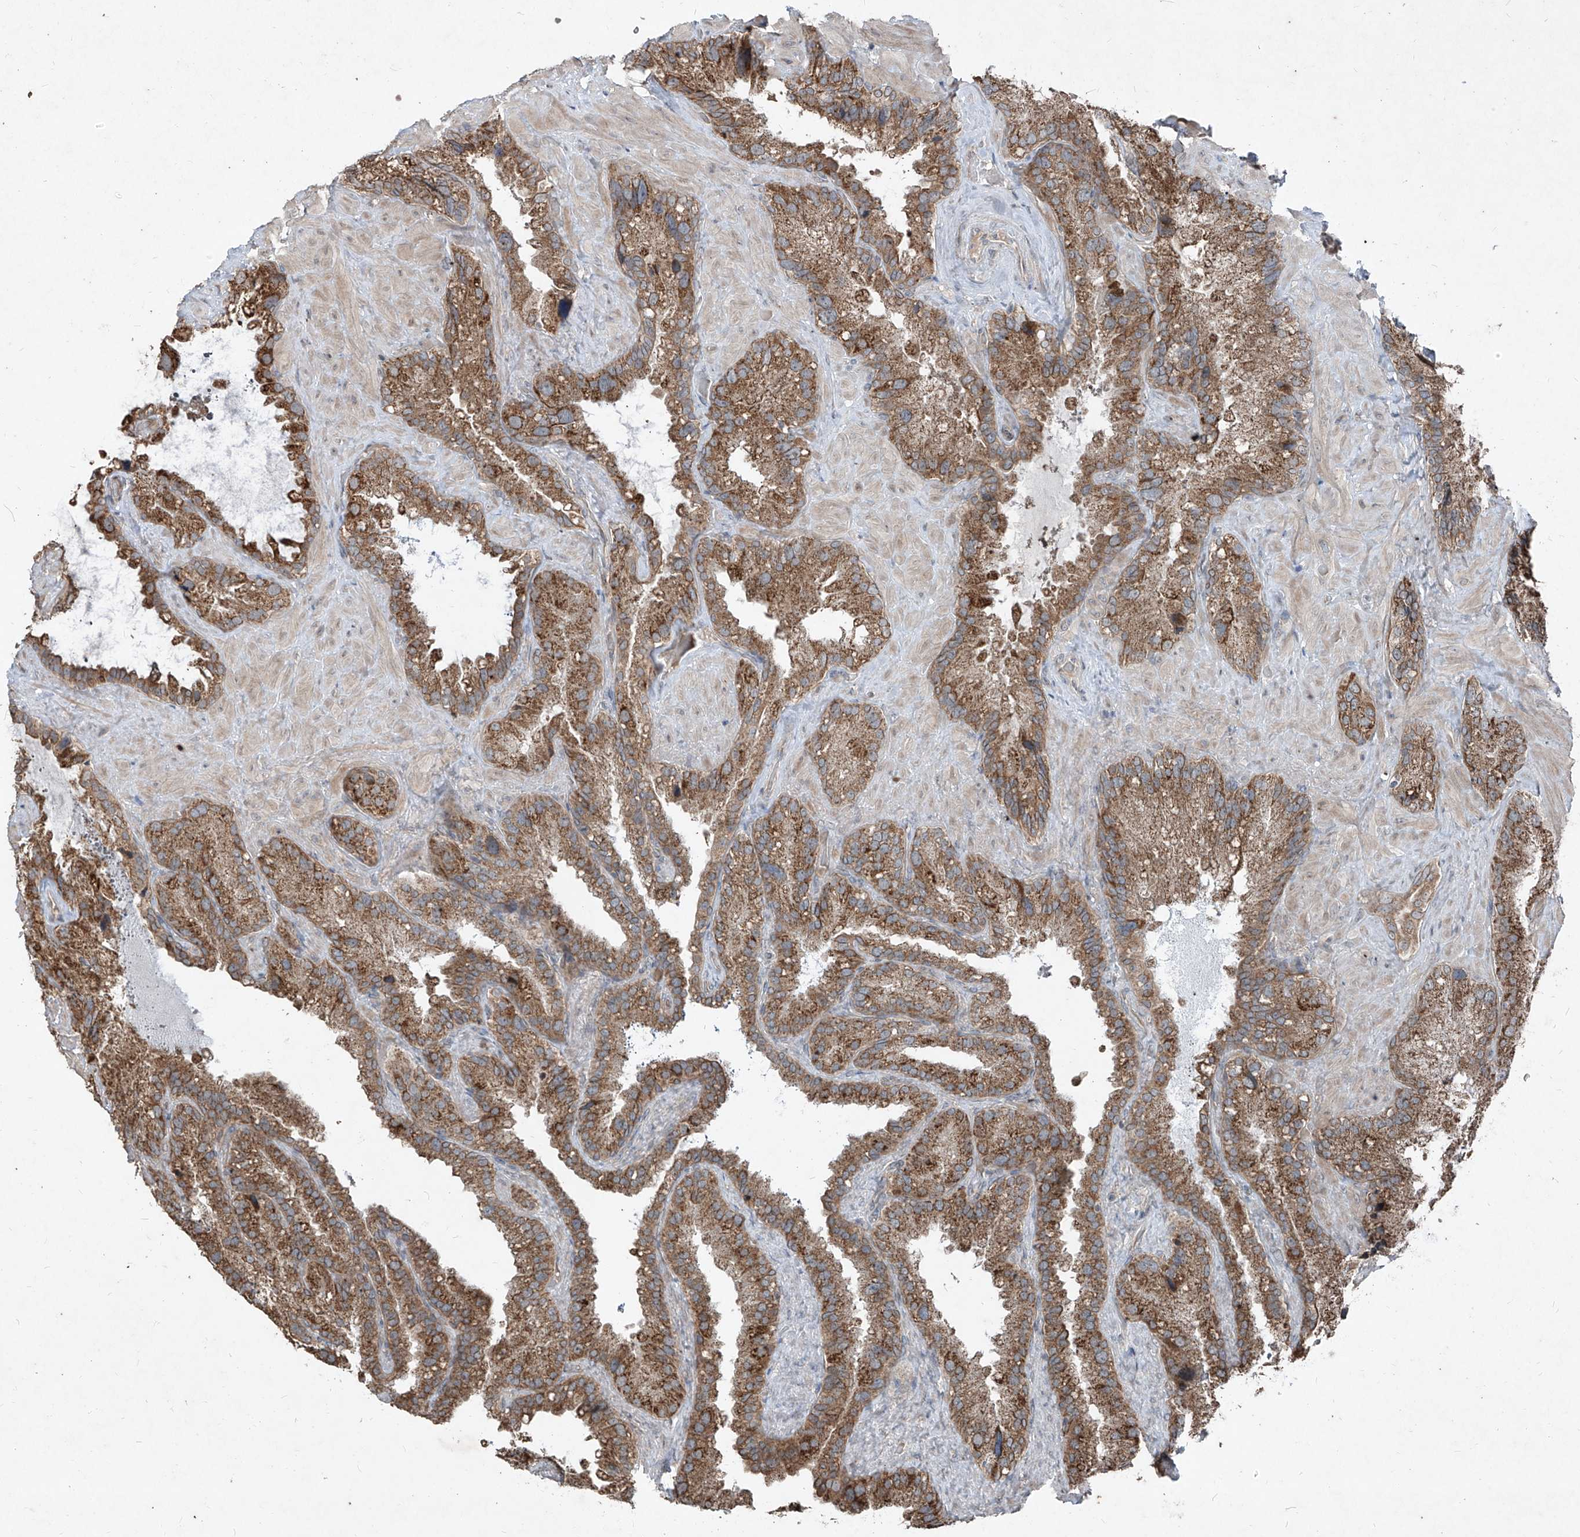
{"staining": {"intensity": "strong", "quantity": ">75%", "location": "cytoplasmic/membranous"}, "tissue": "seminal vesicle", "cell_type": "Glandular cells", "image_type": "normal", "snomed": [{"axis": "morphology", "description": "Normal tissue, NOS"}, {"axis": "topography", "description": "Prostate"}, {"axis": "topography", "description": "Seminal veicle"}], "caption": "A high amount of strong cytoplasmic/membranous positivity is seen in about >75% of glandular cells in benign seminal vesicle. (DAB (3,3'-diaminobenzidine) = brown stain, brightfield microscopy at high magnification).", "gene": "ABCD3", "patient": {"sex": "male", "age": 68}}